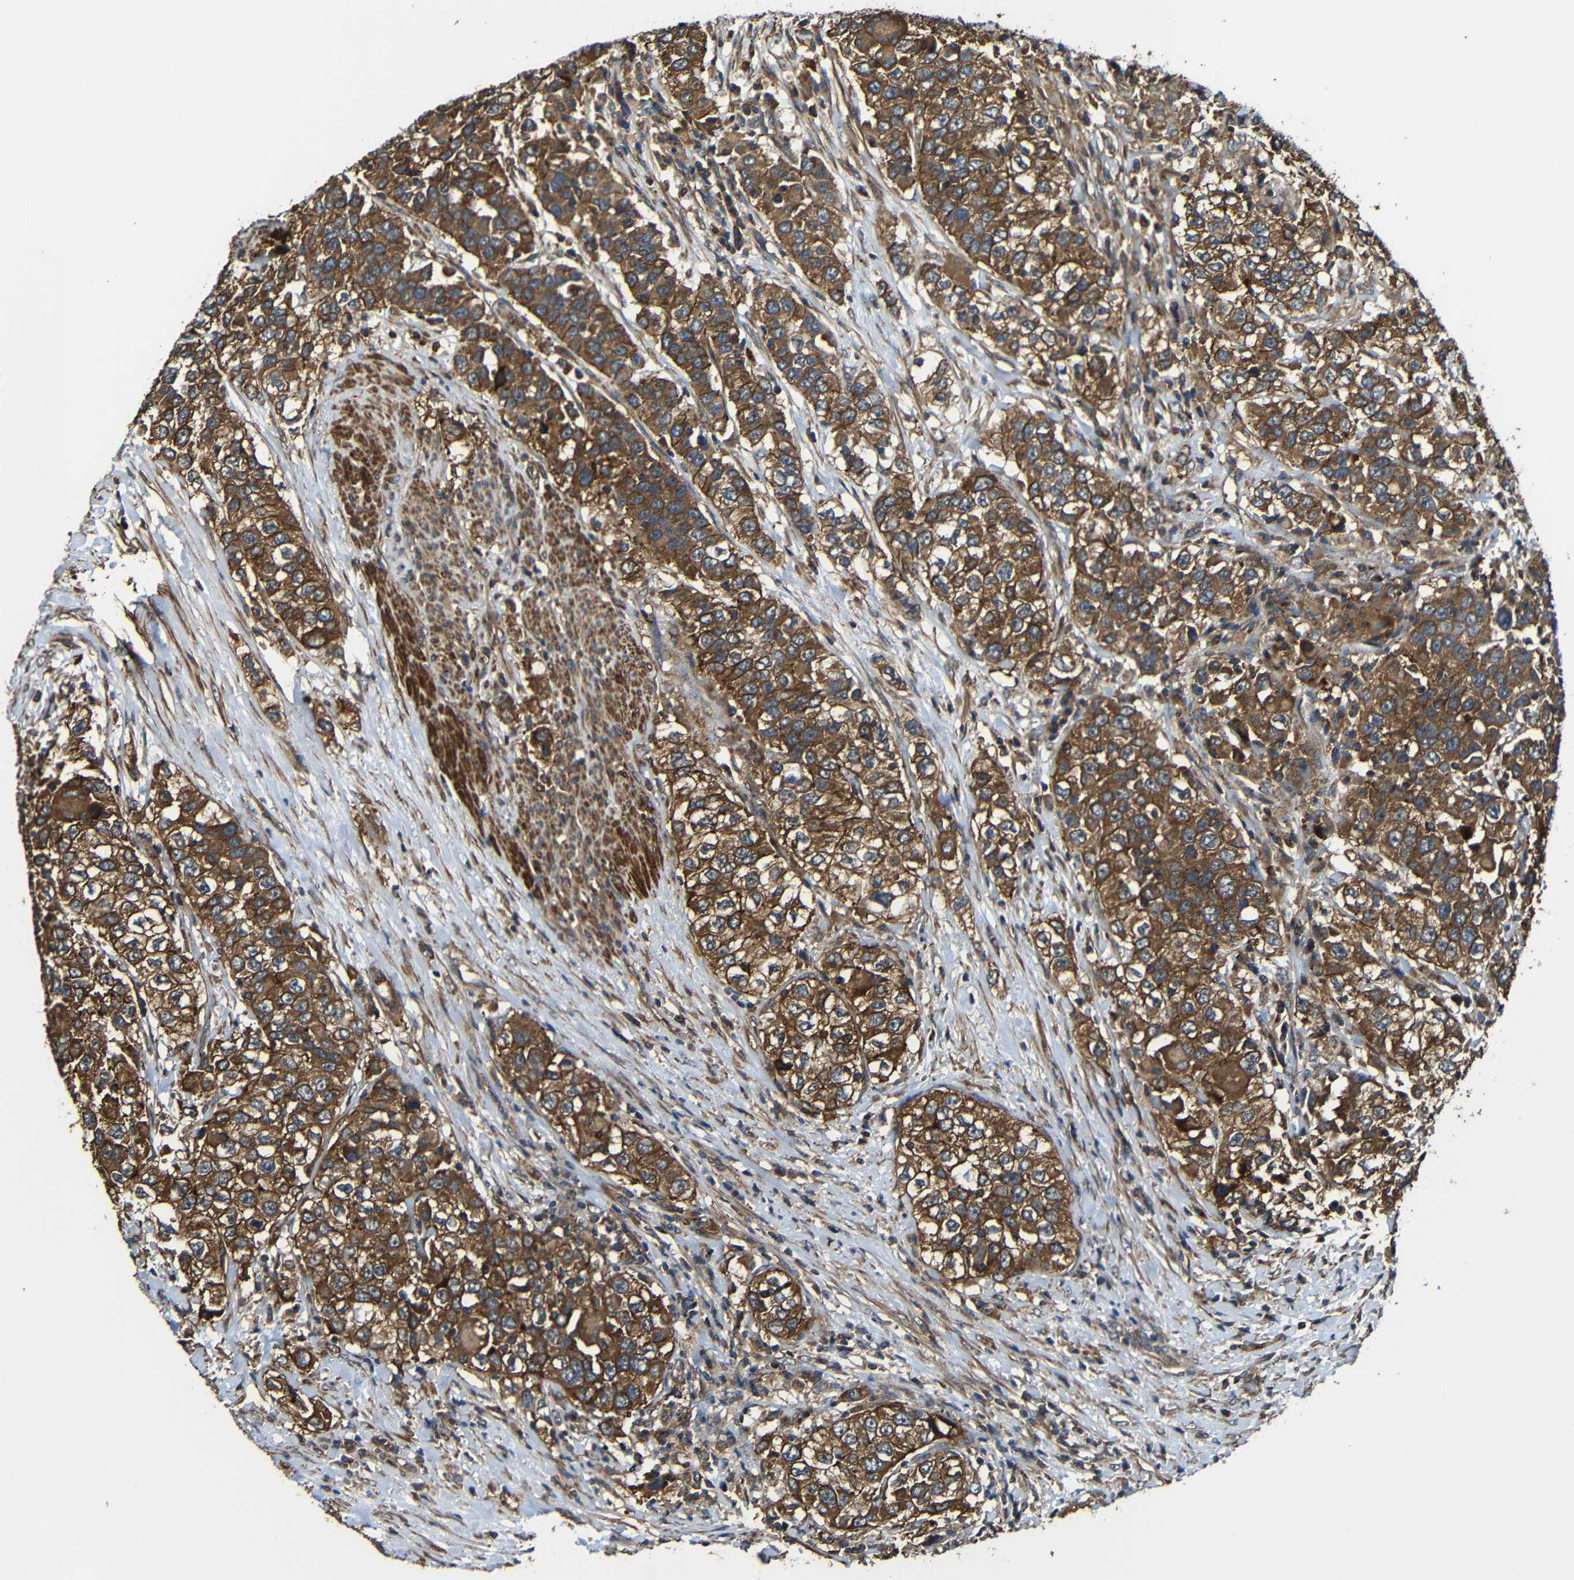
{"staining": {"intensity": "strong", "quantity": ">75%", "location": "cytoplasmic/membranous"}, "tissue": "urothelial cancer", "cell_type": "Tumor cells", "image_type": "cancer", "snomed": [{"axis": "morphology", "description": "Urothelial carcinoma, High grade"}, {"axis": "topography", "description": "Urinary bladder"}], "caption": "Protein staining demonstrates strong cytoplasmic/membranous staining in approximately >75% of tumor cells in urothelial cancer.", "gene": "PTCH1", "patient": {"sex": "female", "age": 80}}